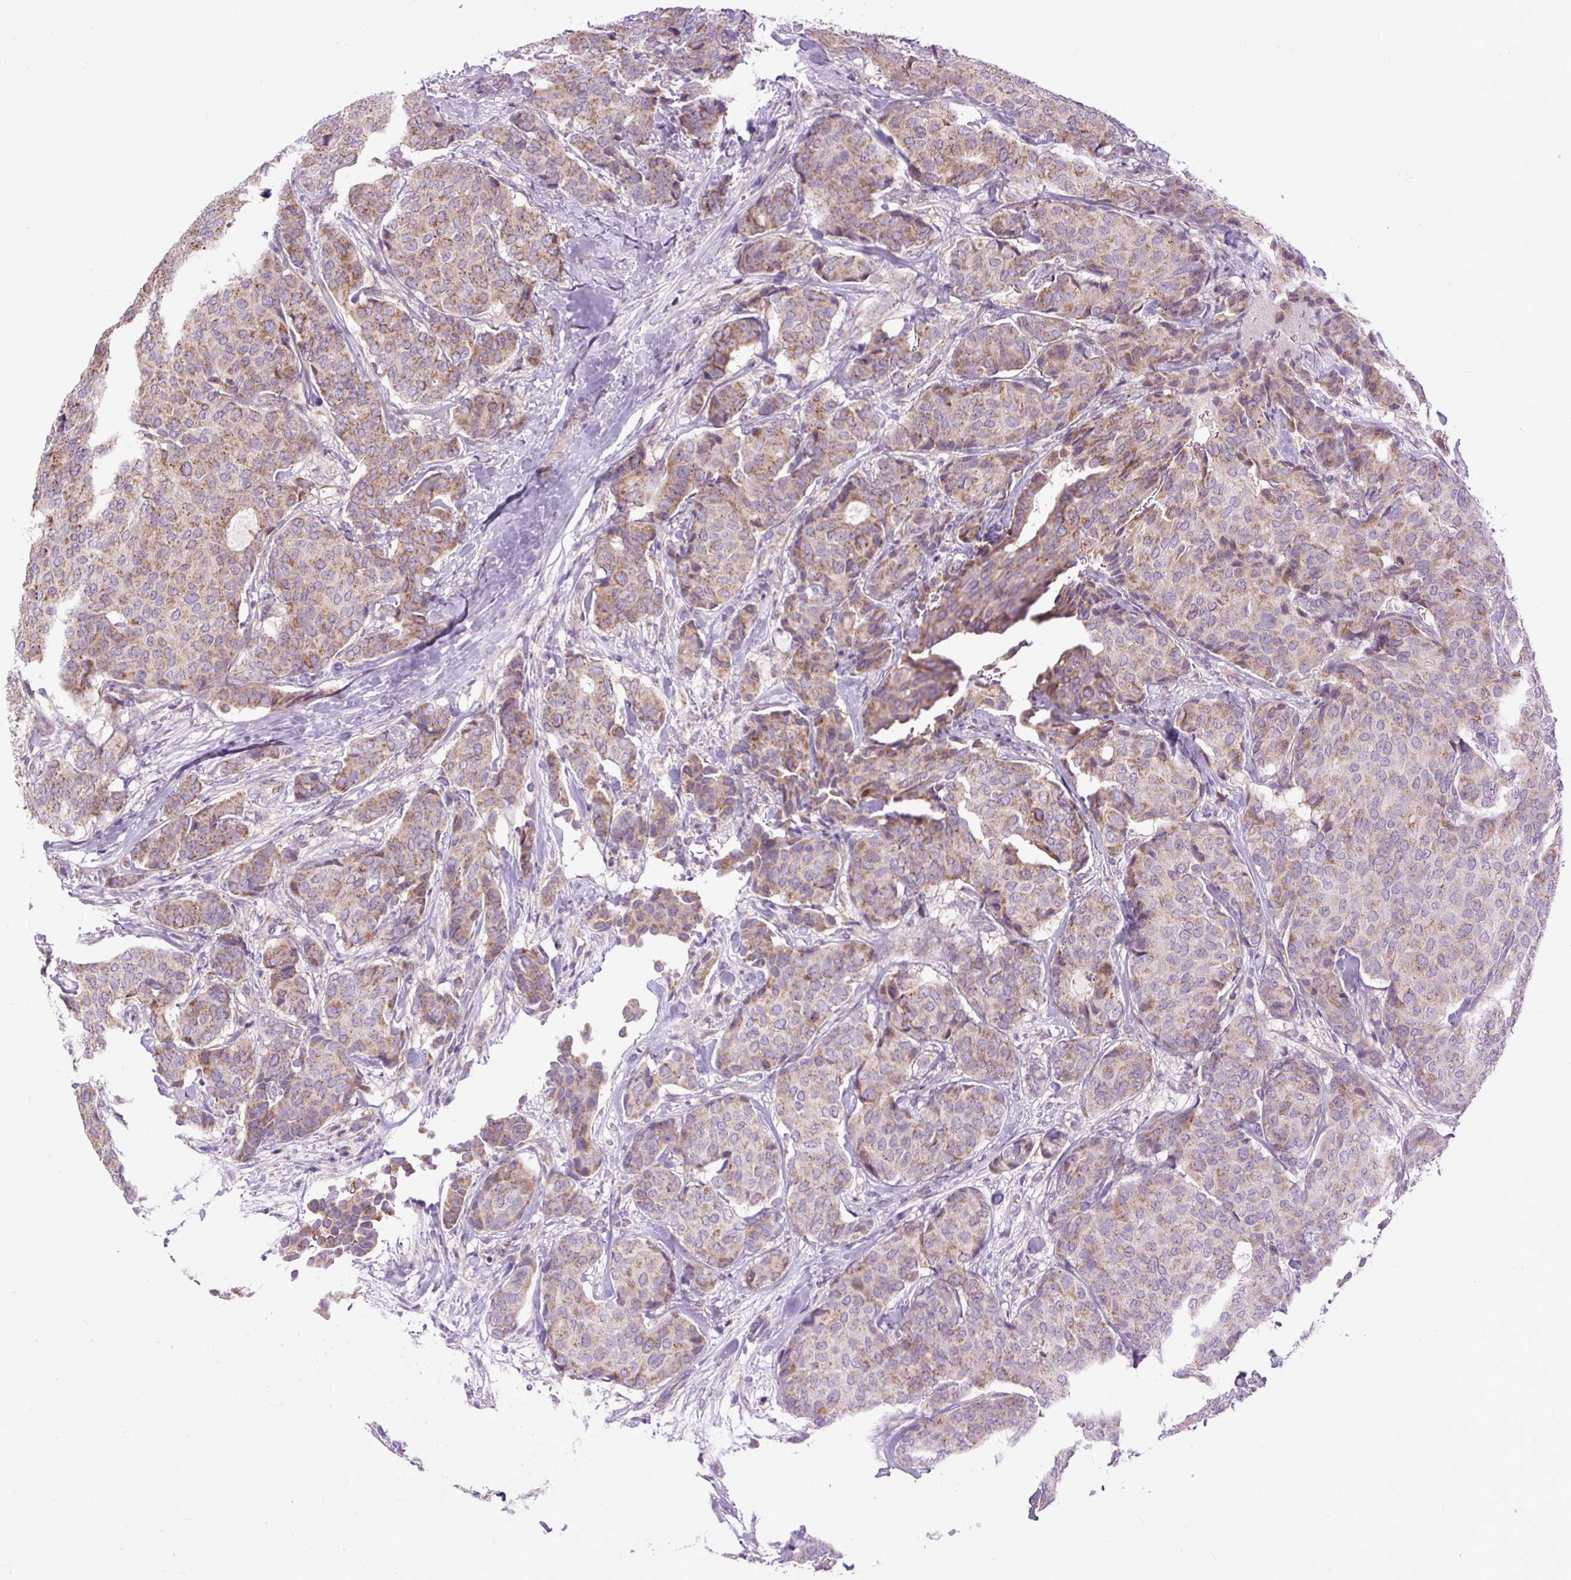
{"staining": {"intensity": "moderate", "quantity": "25%-75%", "location": "cytoplasmic/membranous"}, "tissue": "breast cancer", "cell_type": "Tumor cells", "image_type": "cancer", "snomed": [{"axis": "morphology", "description": "Duct carcinoma"}, {"axis": "topography", "description": "Breast"}], "caption": "Human breast cancer stained with a protein marker demonstrates moderate staining in tumor cells.", "gene": "TM2D3", "patient": {"sex": "female", "age": 75}}